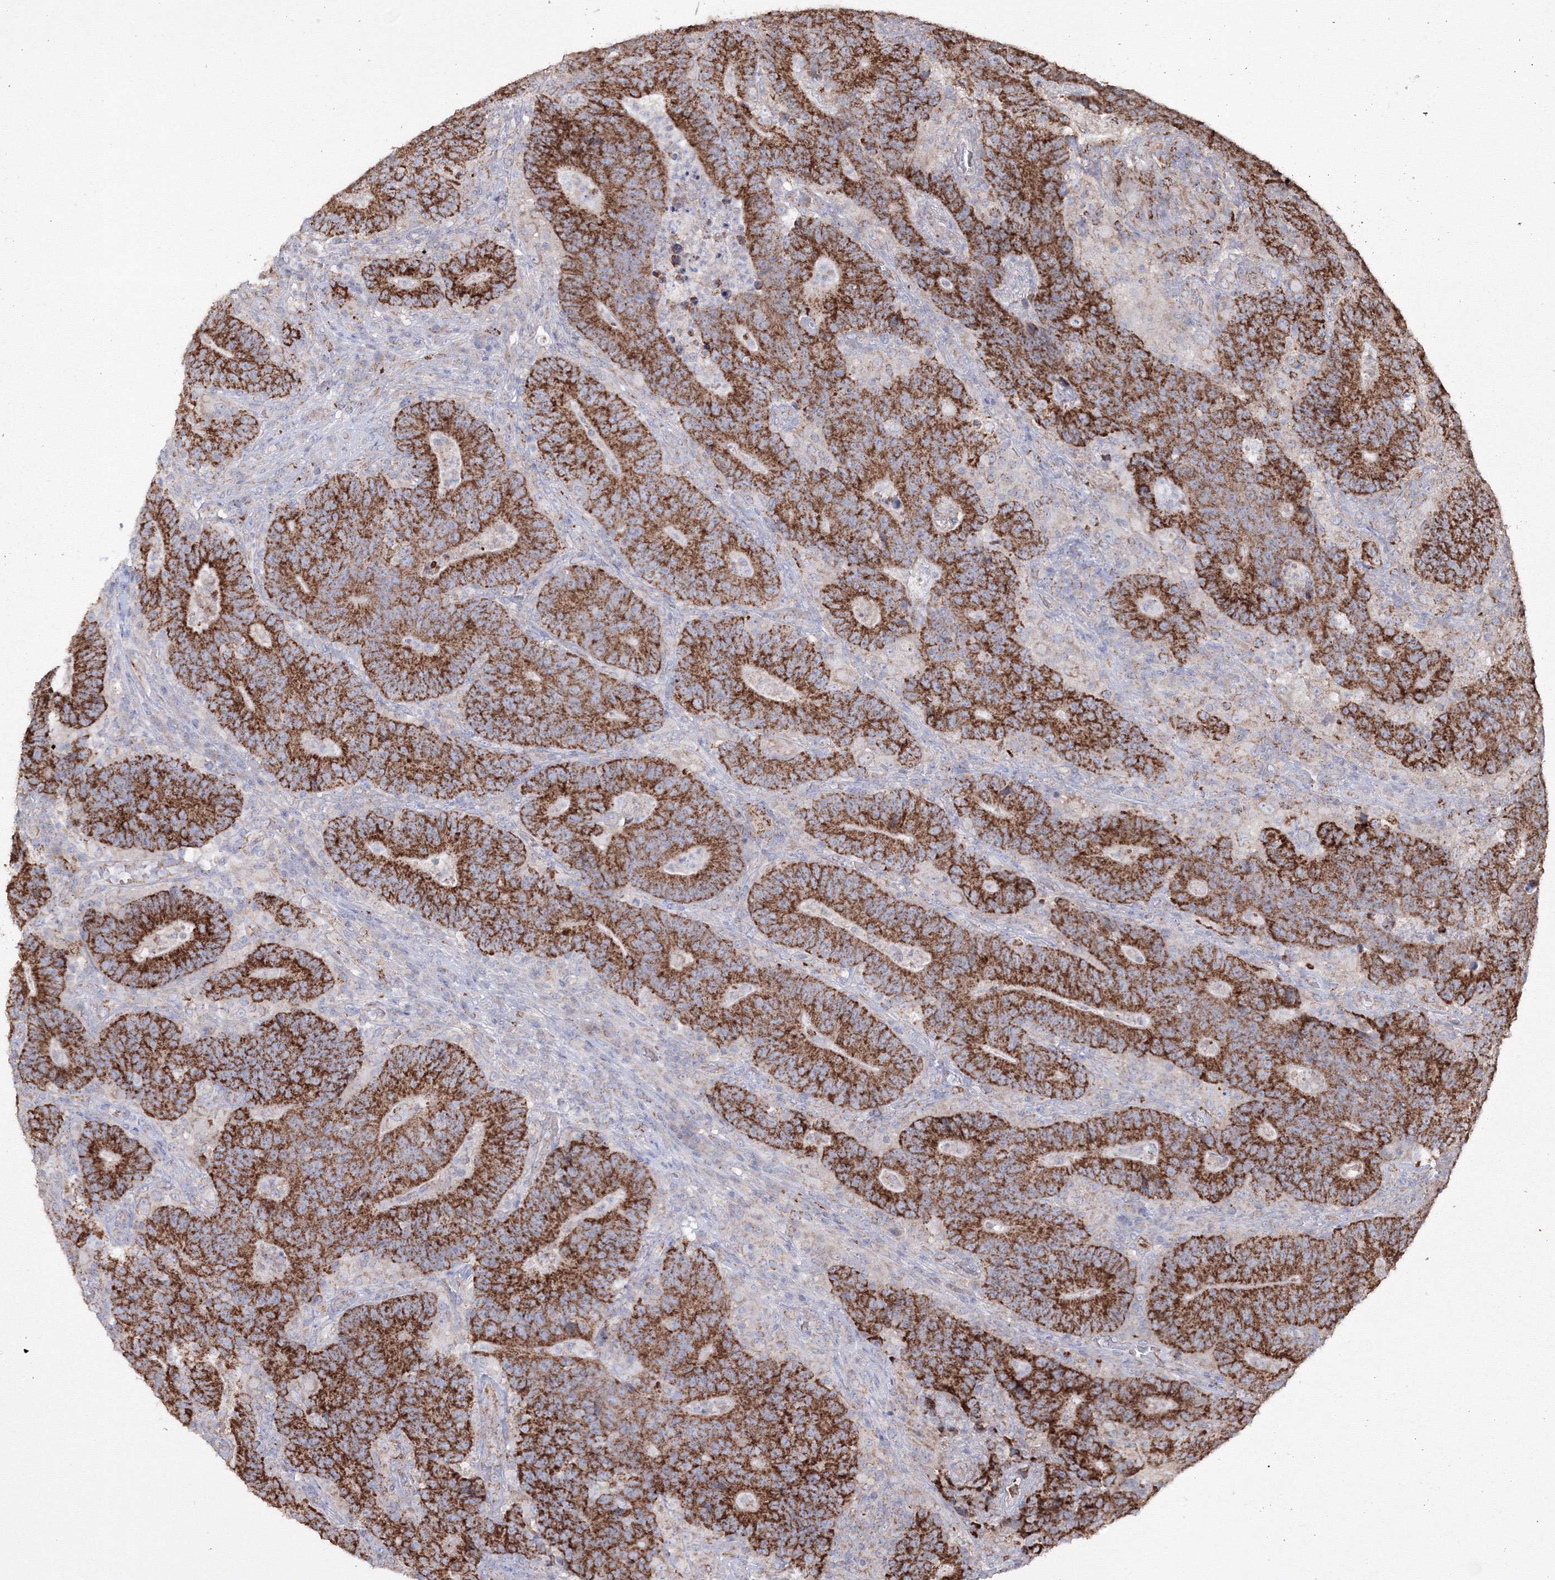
{"staining": {"intensity": "strong", "quantity": ">75%", "location": "cytoplasmic/membranous"}, "tissue": "colorectal cancer", "cell_type": "Tumor cells", "image_type": "cancer", "snomed": [{"axis": "morphology", "description": "Normal tissue, NOS"}, {"axis": "morphology", "description": "Adenocarcinoma, NOS"}, {"axis": "topography", "description": "Colon"}], "caption": "Adenocarcinoma (colorectal) stained with a brown dye reveals strong cytoplasmic/membranous positive positivity in about >75% of tumor cells.", "gene": "GRSF1", "patient": {"sex": "female", "age": 75}}